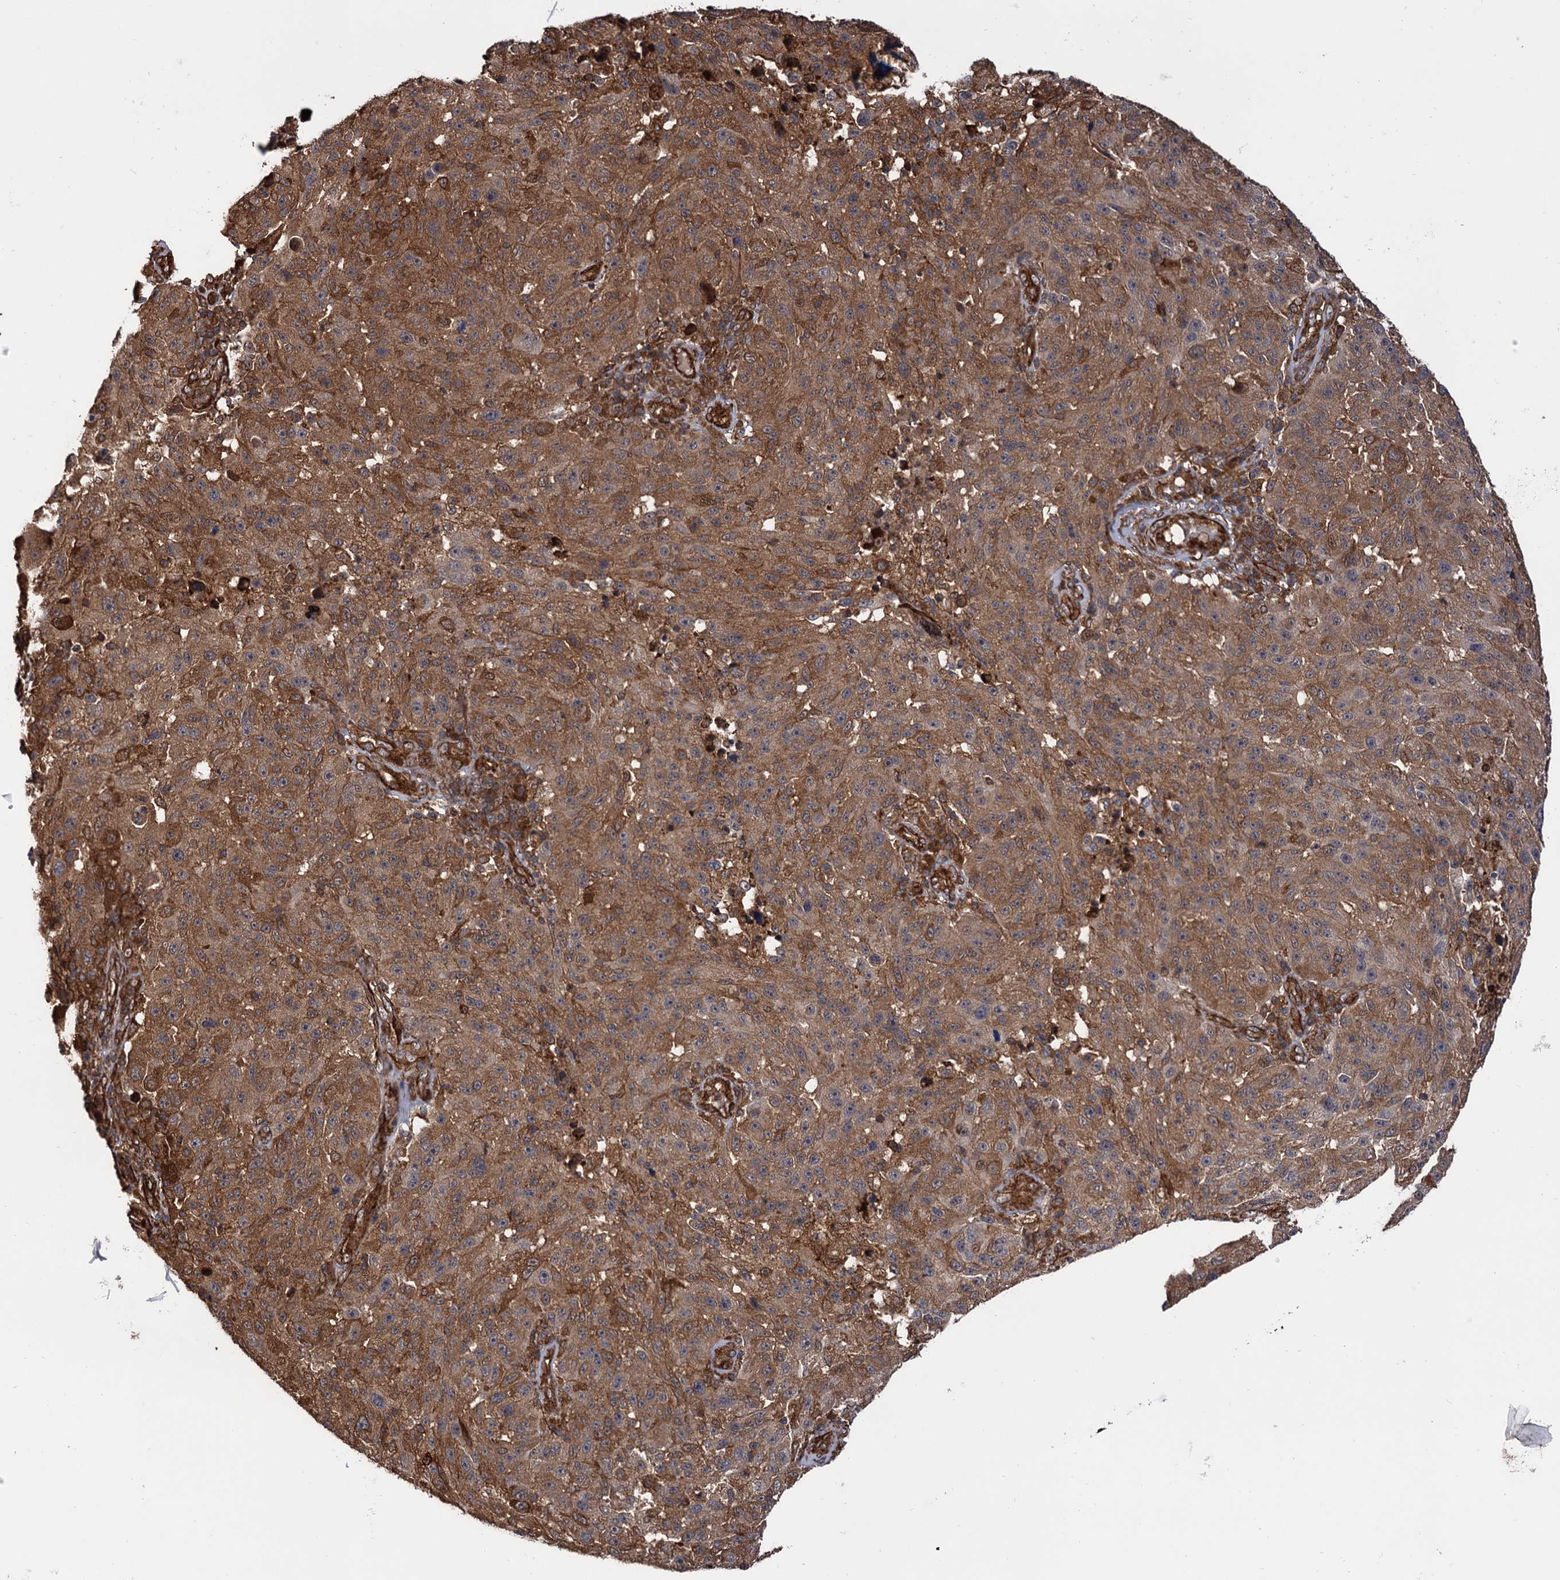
{"staining": {"intensity": "moderate", "quantity": ">75%", "location": "cytoplasmic/membranous"}, "tissue": "melanoma", "cell_type": "Tumor cells", "image_type": "cancer", "snomed": [{"axis": "morphology", "description": "Malignant melanoma, NOS"}, {"axis": "topography", "description": "Skin"}], "caption": "Moderate cytoplasmic/membranous staining is seen in about >75% of tumor cells in malignant melanoma.", "gene": "ATP8B4", "patient": {"sex": "male", "age": 53}}